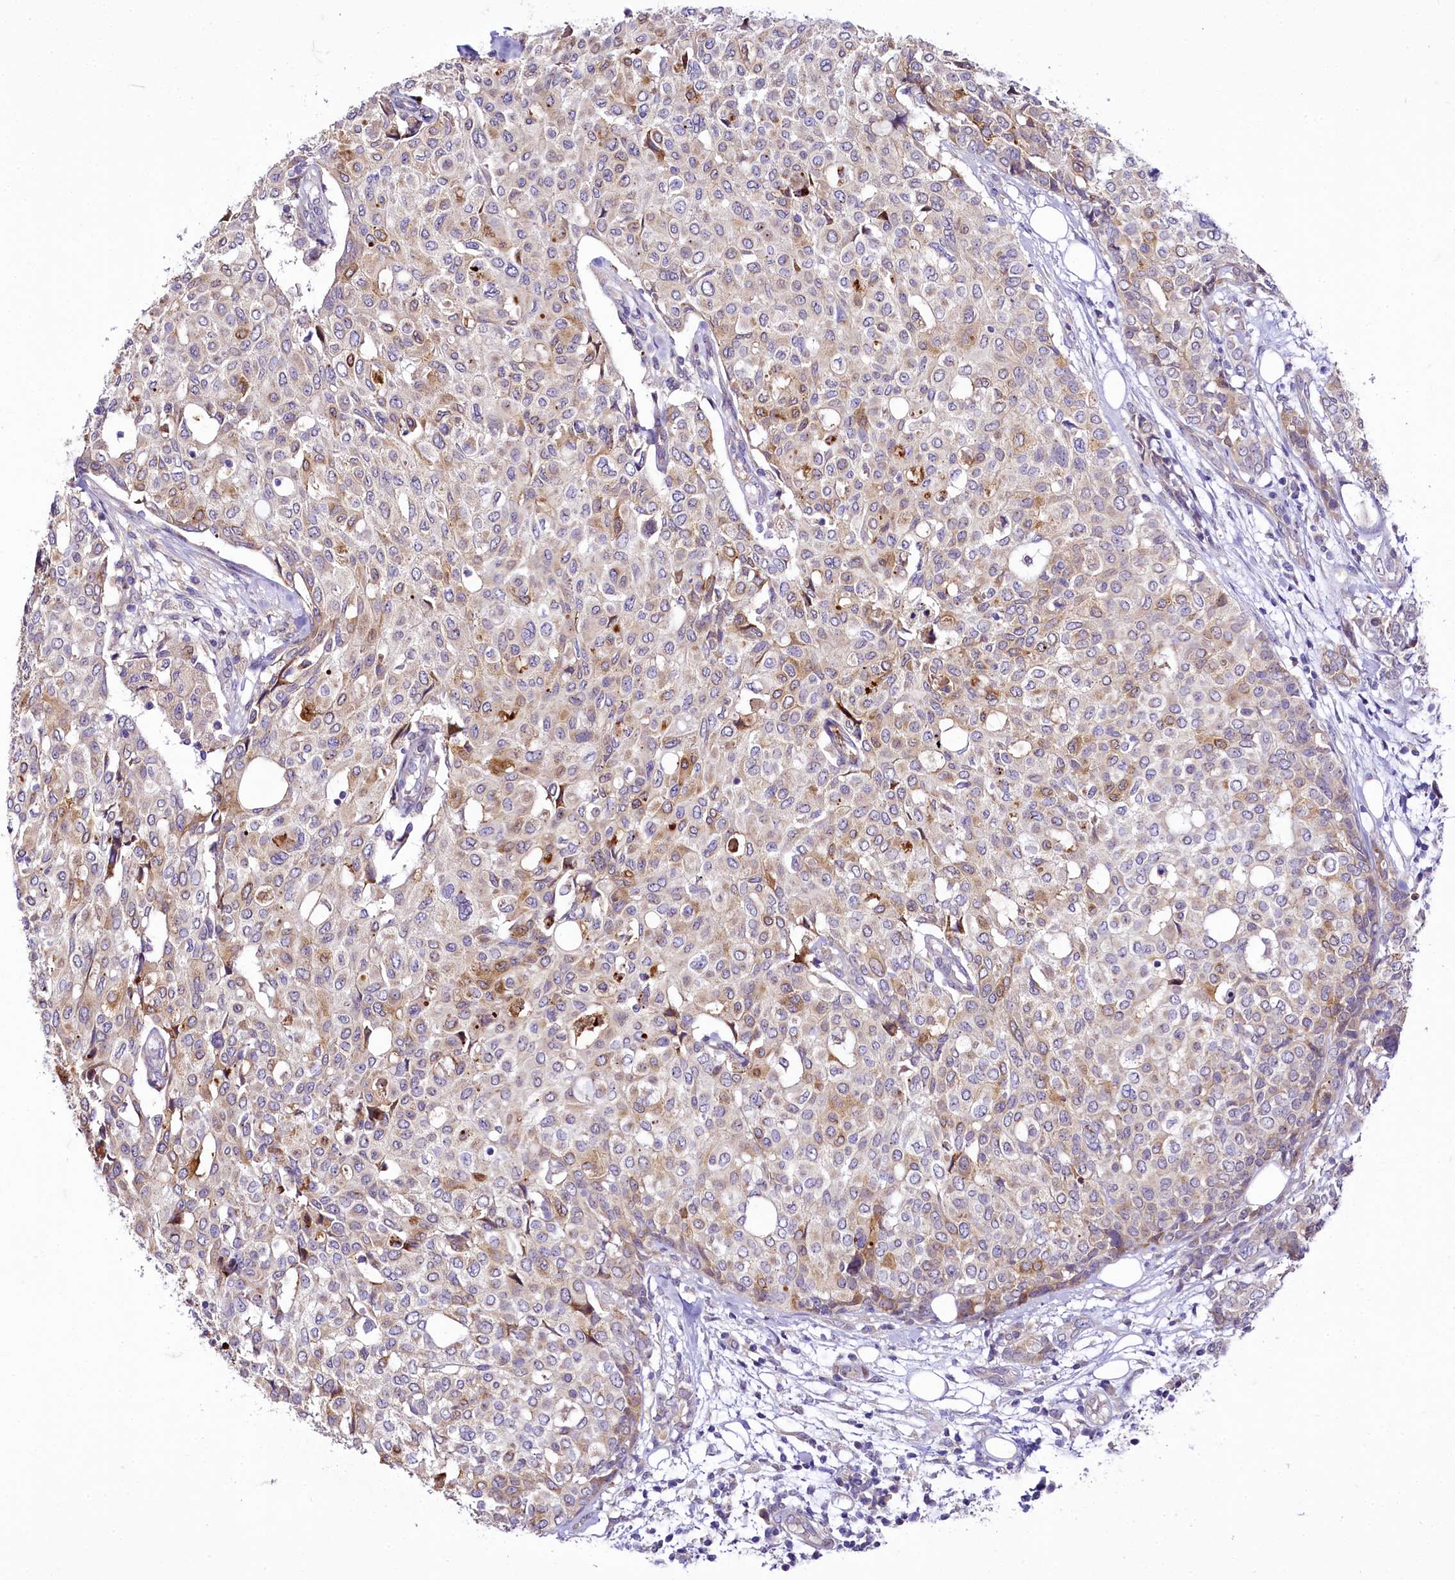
{"staining": {"intensity": "moderate", "quantity": "<25%", "location": "cytoplasmic/membranous"}, "tissue": "breast cancer", "cell_type": "Tumor cells", "image_type": "cancer", "snomed": [{"axis": "morphology", "description": "Lobular carcinoma"}, {"axis": "topography", "description": "Breast"}], "caption": "About <25% of tumor cells in breast lobular carcinoma exhibit moderate cytoplasmic/membranous protein positivity as visualized by brown immunohistochemical staining.", "gene": "ZC3H12C", "patient": {"sex": "female", "age": 51}}